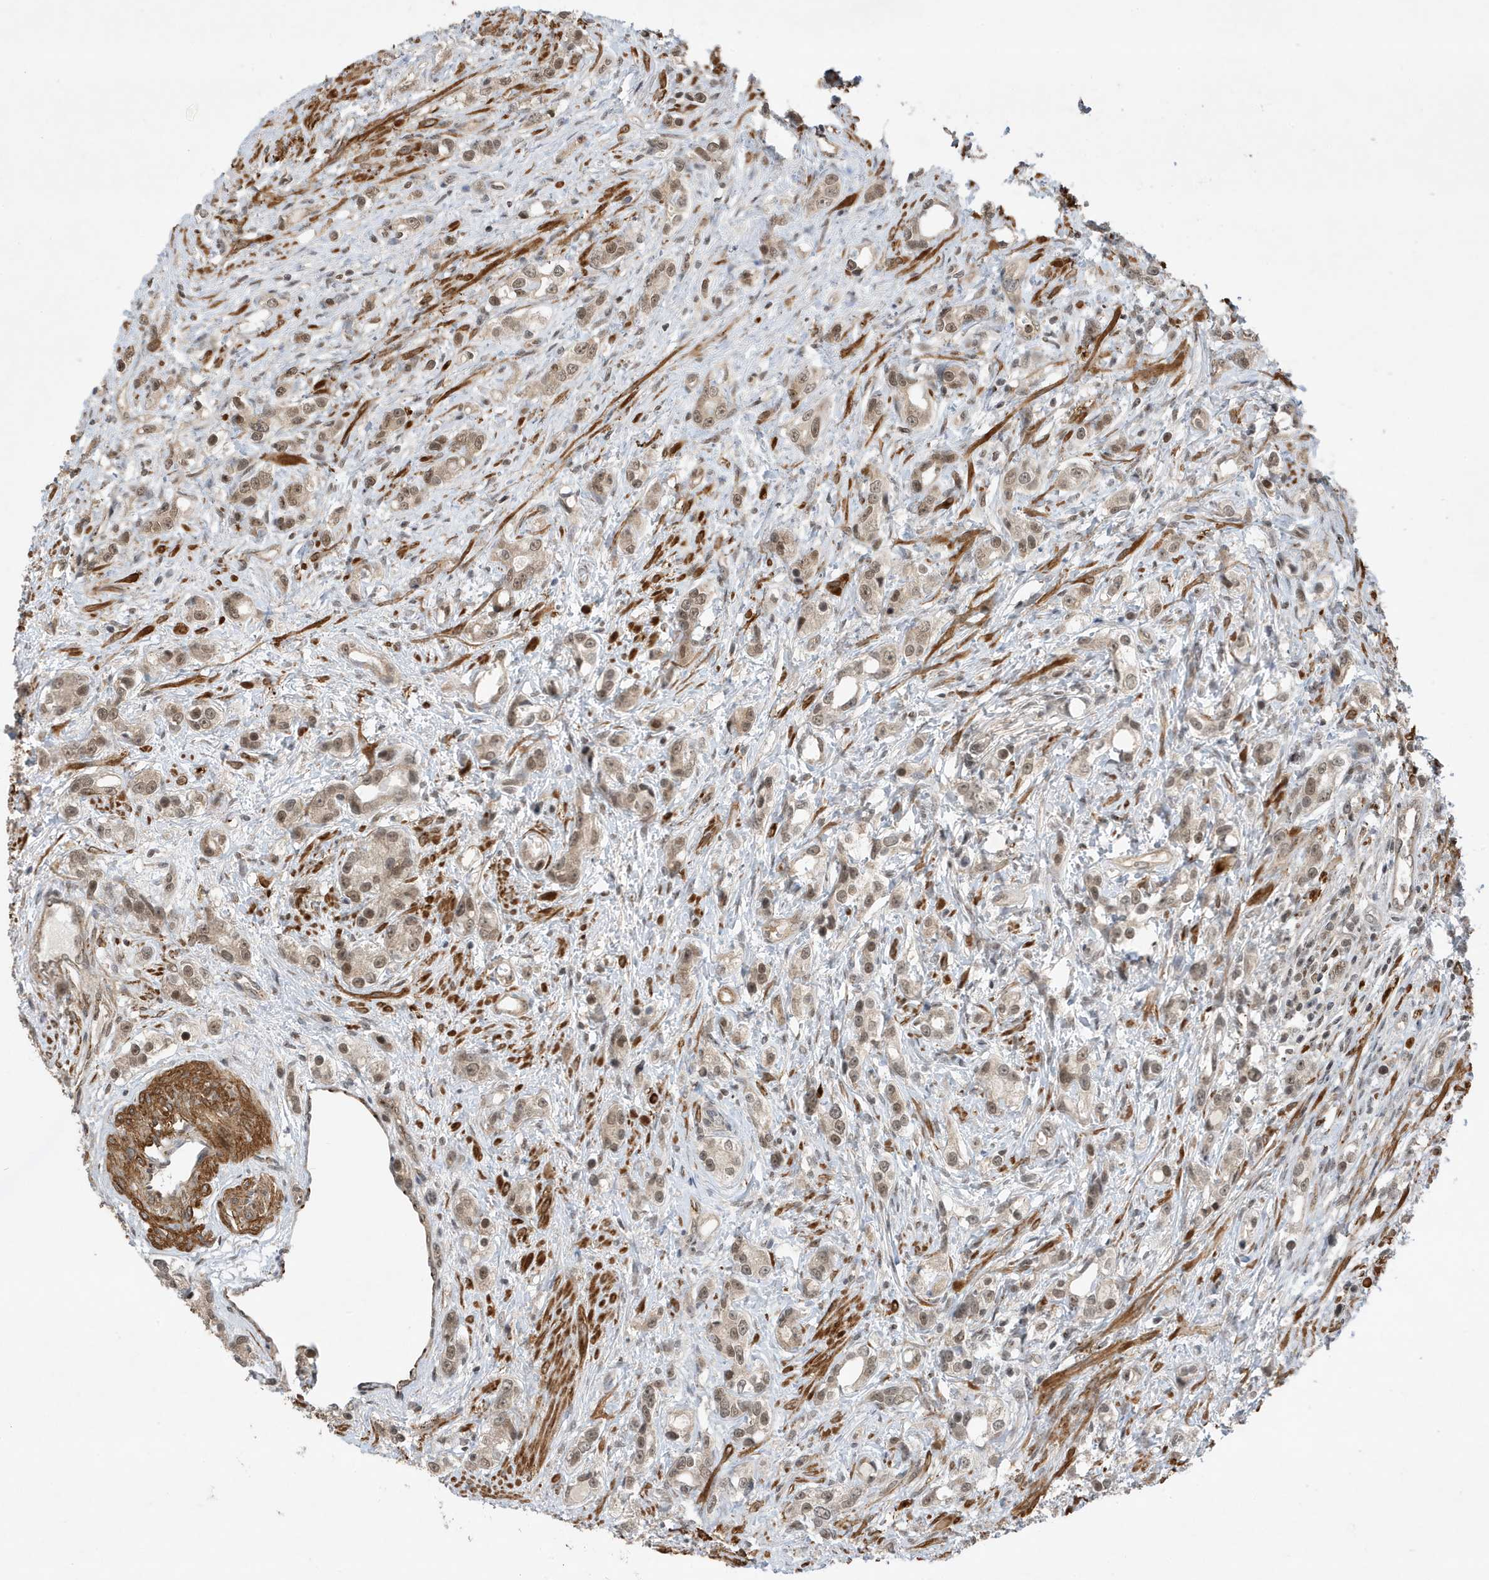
{"staining": {"intensity": "weak", "quantity": "25%-75%", "location": "cytoplasmic/membranous,nuclear"}, "tissue": "prostate cancer", "cell_type": "Tumor cells", "image_type": "cancer", "snomed": [{"axis": "morphology", "description": "Adenocarcinoma, High grade"}, {"axis": "topography", "description": "Prostate"}], "caption": "Immunohistochemistry (IHC) photomicrograph of prostate high-grade adenocarcinoma stained for a protein (brown), which shows low levels of weak cytoplasmic/membranous and nuclear expression in about 25%-75% of tumor cells.", "gene": "MAST3", "patient": {"sex": "male", "age": 63}}